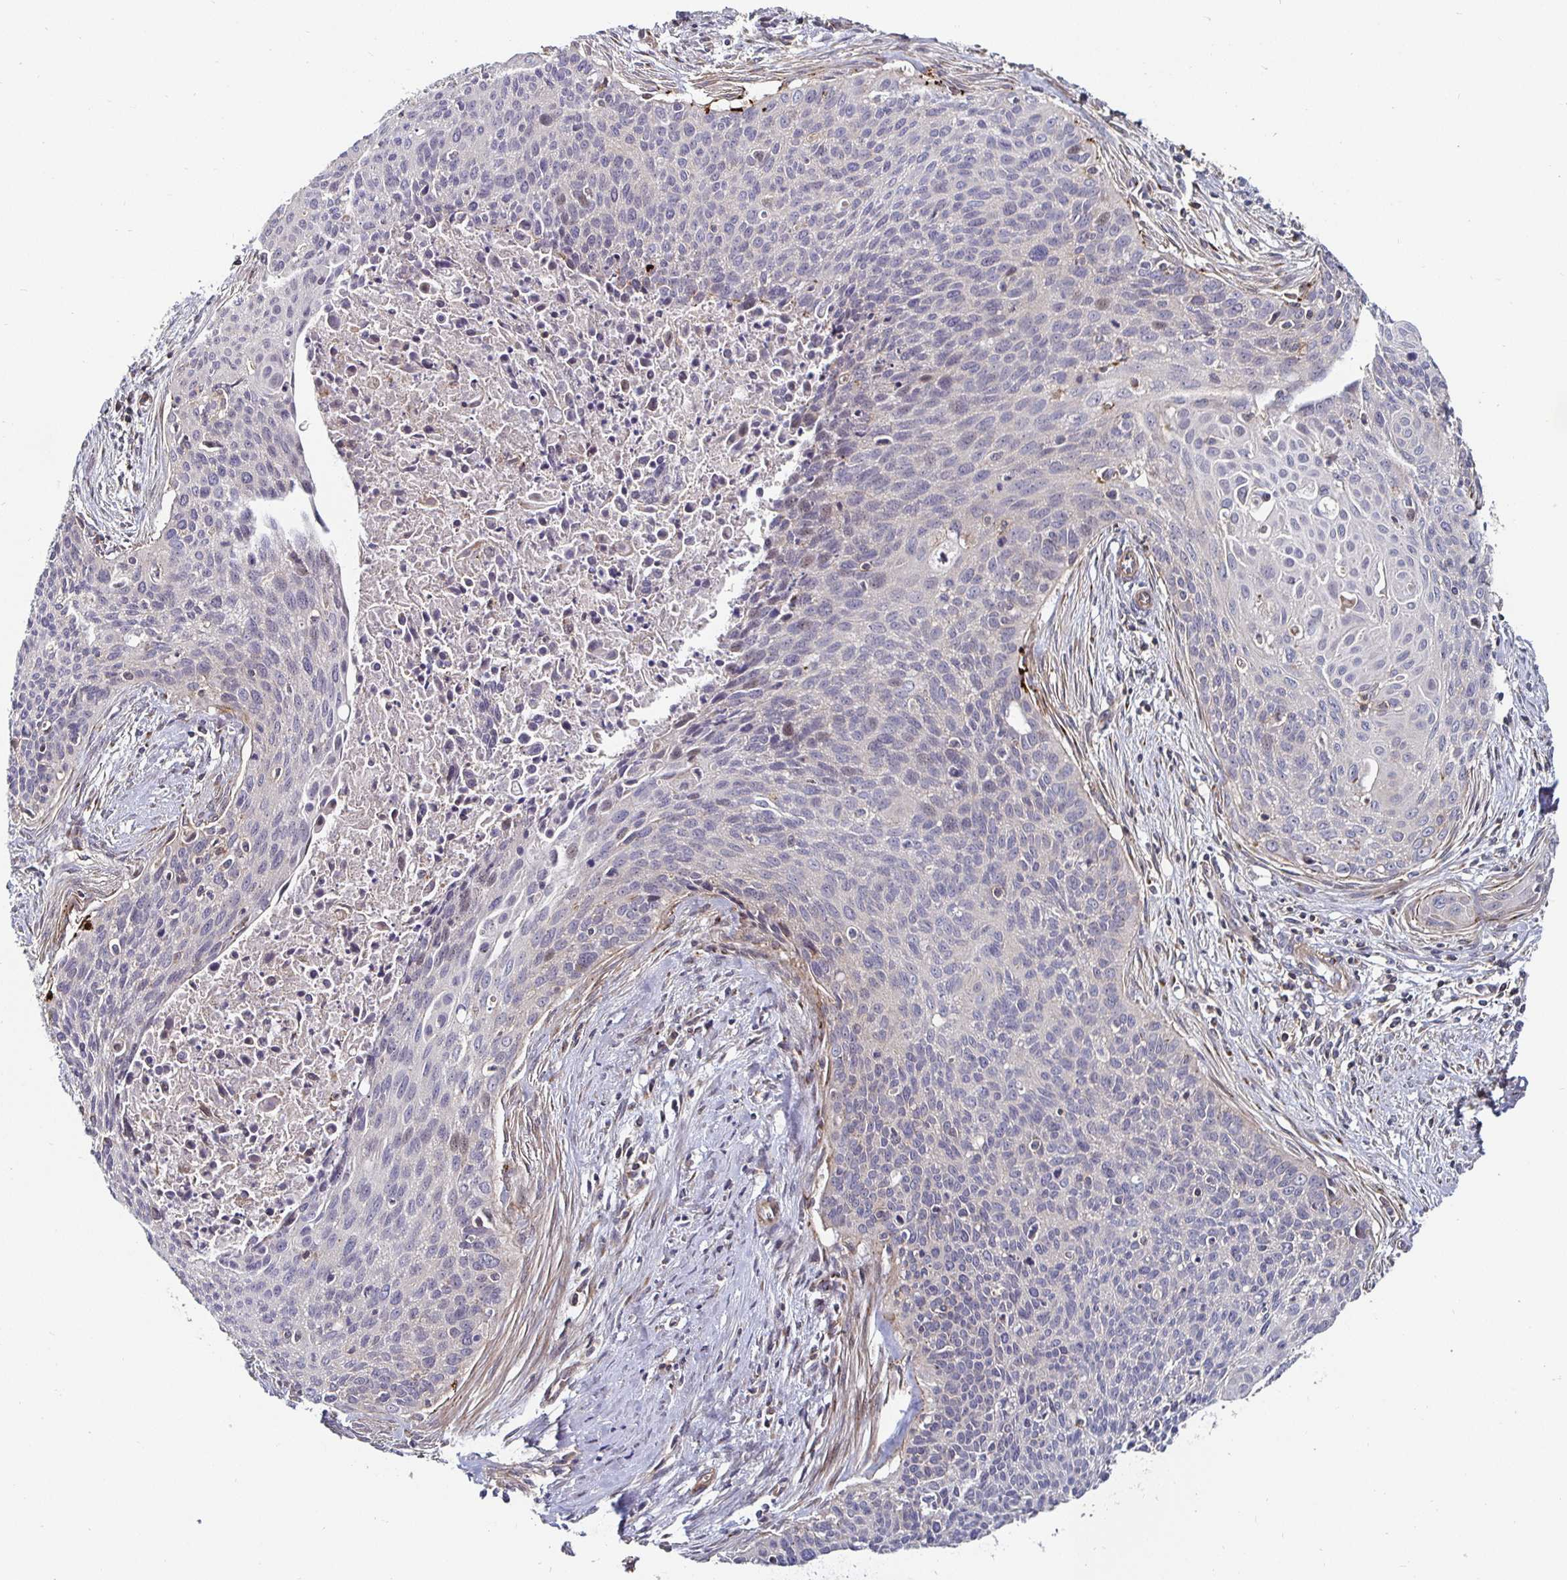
{"staining": {"intensity": "negative", "quantity": "none", "location": "none"}, "tissue": "cervical cancer", "cell_type": "Tumor cells", "image_type": "cancer", "snomed": [{"axis": "morphology", "description": "Squamous cell carcinoma, NOS"}, {"axis": "topography", "description": "Cervix"}], "caption": "Immunohistochemical staining of cervical squamous cell carcinoma exhibits no significant expression in tumor cells.", "gene": "GJA4", "patient": {"sex": "female", "age": 55}}